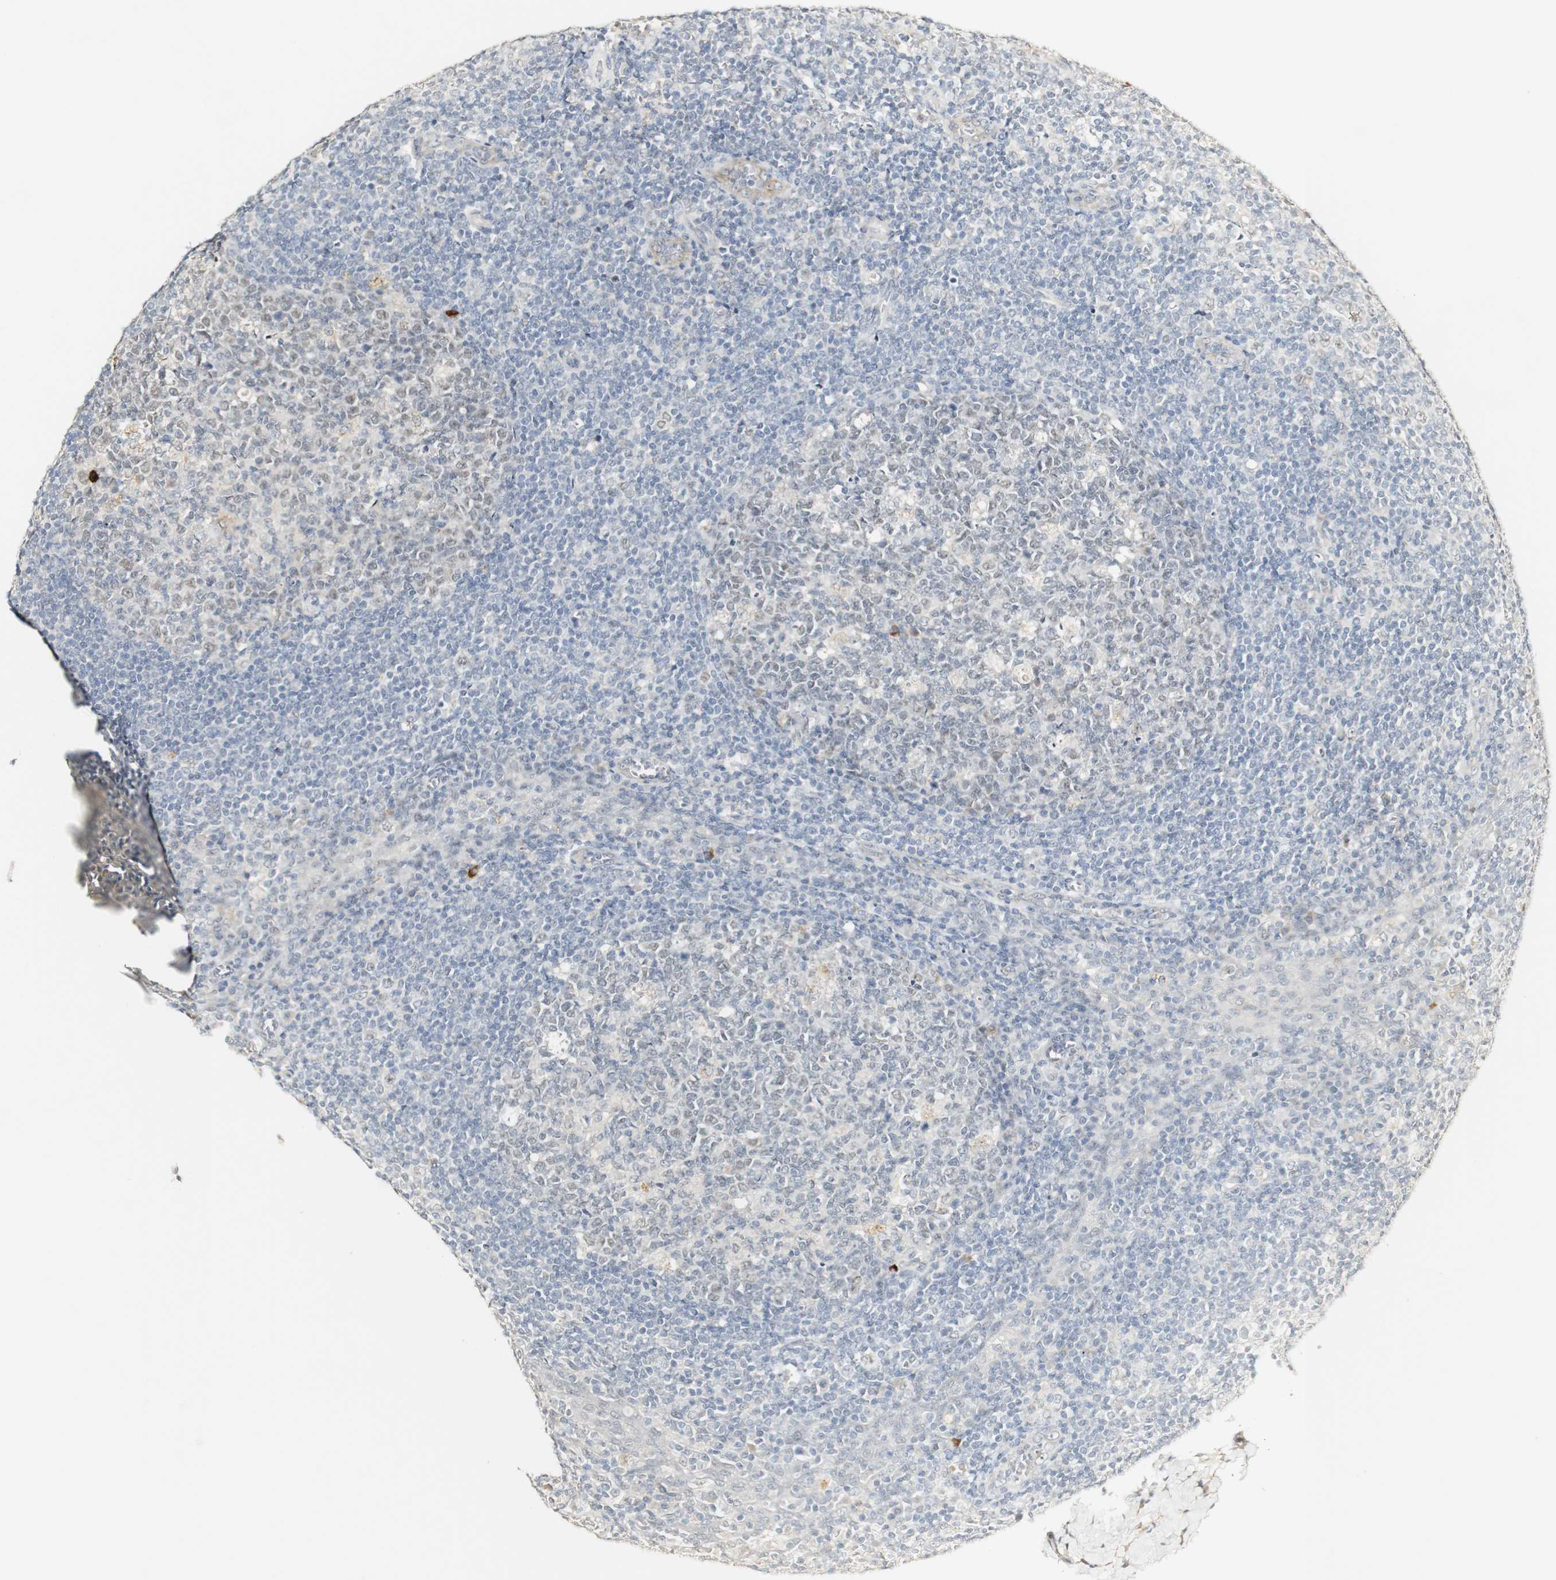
{"staining": {"intensity": "negative", "quantity": "none", "location": "none"}, "tissue": "tonsil", "cell_type": "Germinal center cells", "image_type": "normal", "snomed": [{"axis": "morphology", "description": "Normal tissue, NOS"}, {"axis": "topography", "description": "Tonsil"}], "caption": "This is an immunohistochemistry (IHC) image of unremarkable human tonsil. There is no expression in germinal center cells.", "gene": "SYT7", "patient": {"sex": "male", "age": 31}}